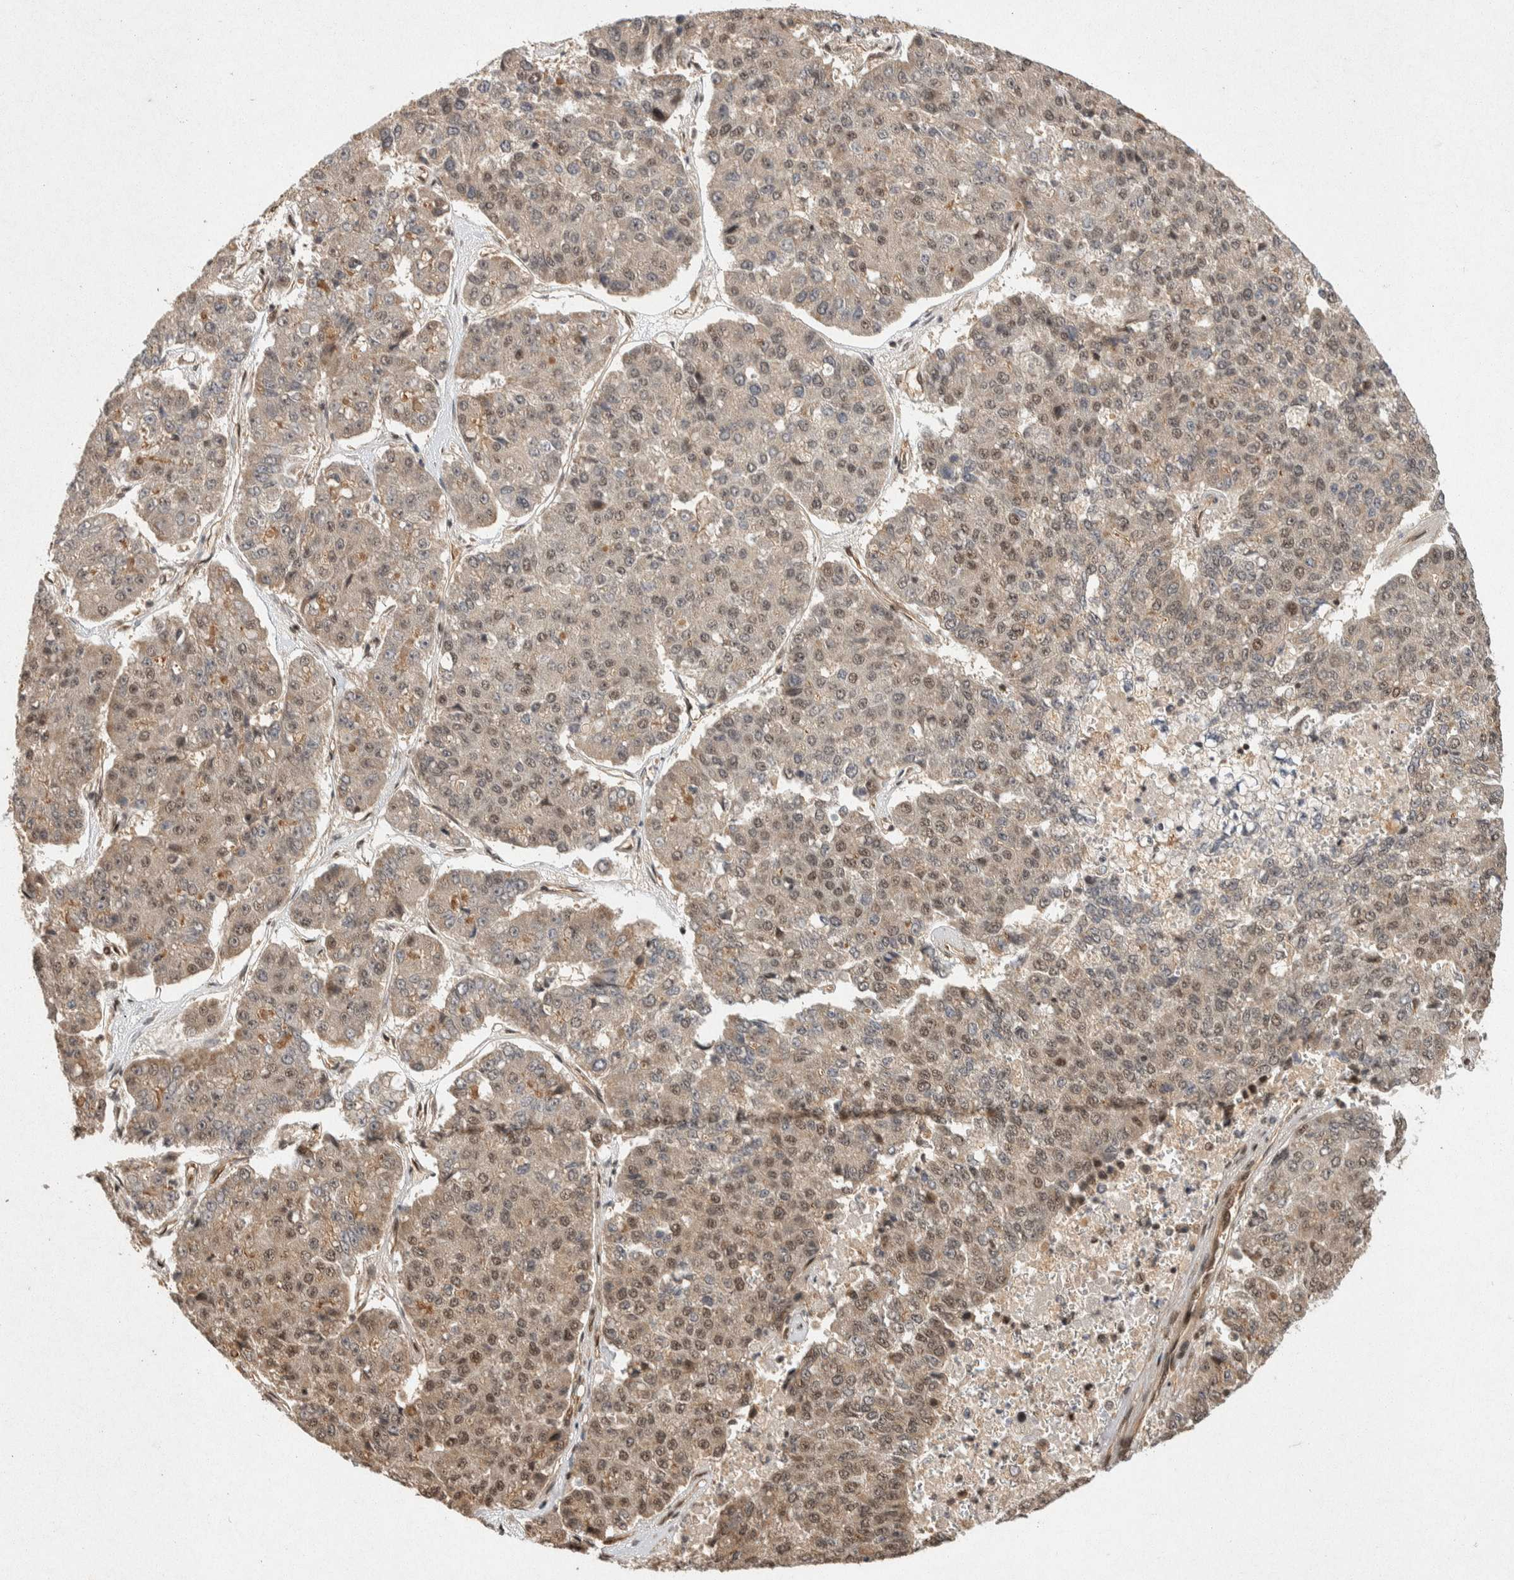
{"staining": {"intensity": "moderate", "quantity": "25%-75%", "location": "nuclear"}, "tissue": "pancreatic cancer", "cell_type": "Tumor cells", "image_type": "cancer", "snomed": [{"axis": "morphology", "description": "Adenocarcinoma, NOS"}, {"axis": "topography", "description": "Pancreas"}], "caption": "This micrograph exhibits IHC staining of human pancreatic adenocarcinoma, with medium moderate nuclear positivity in approximately 25%-75% of tumor cells.", "gene": "TOR1B", "patient": {"sex": "male", "age": 50}}